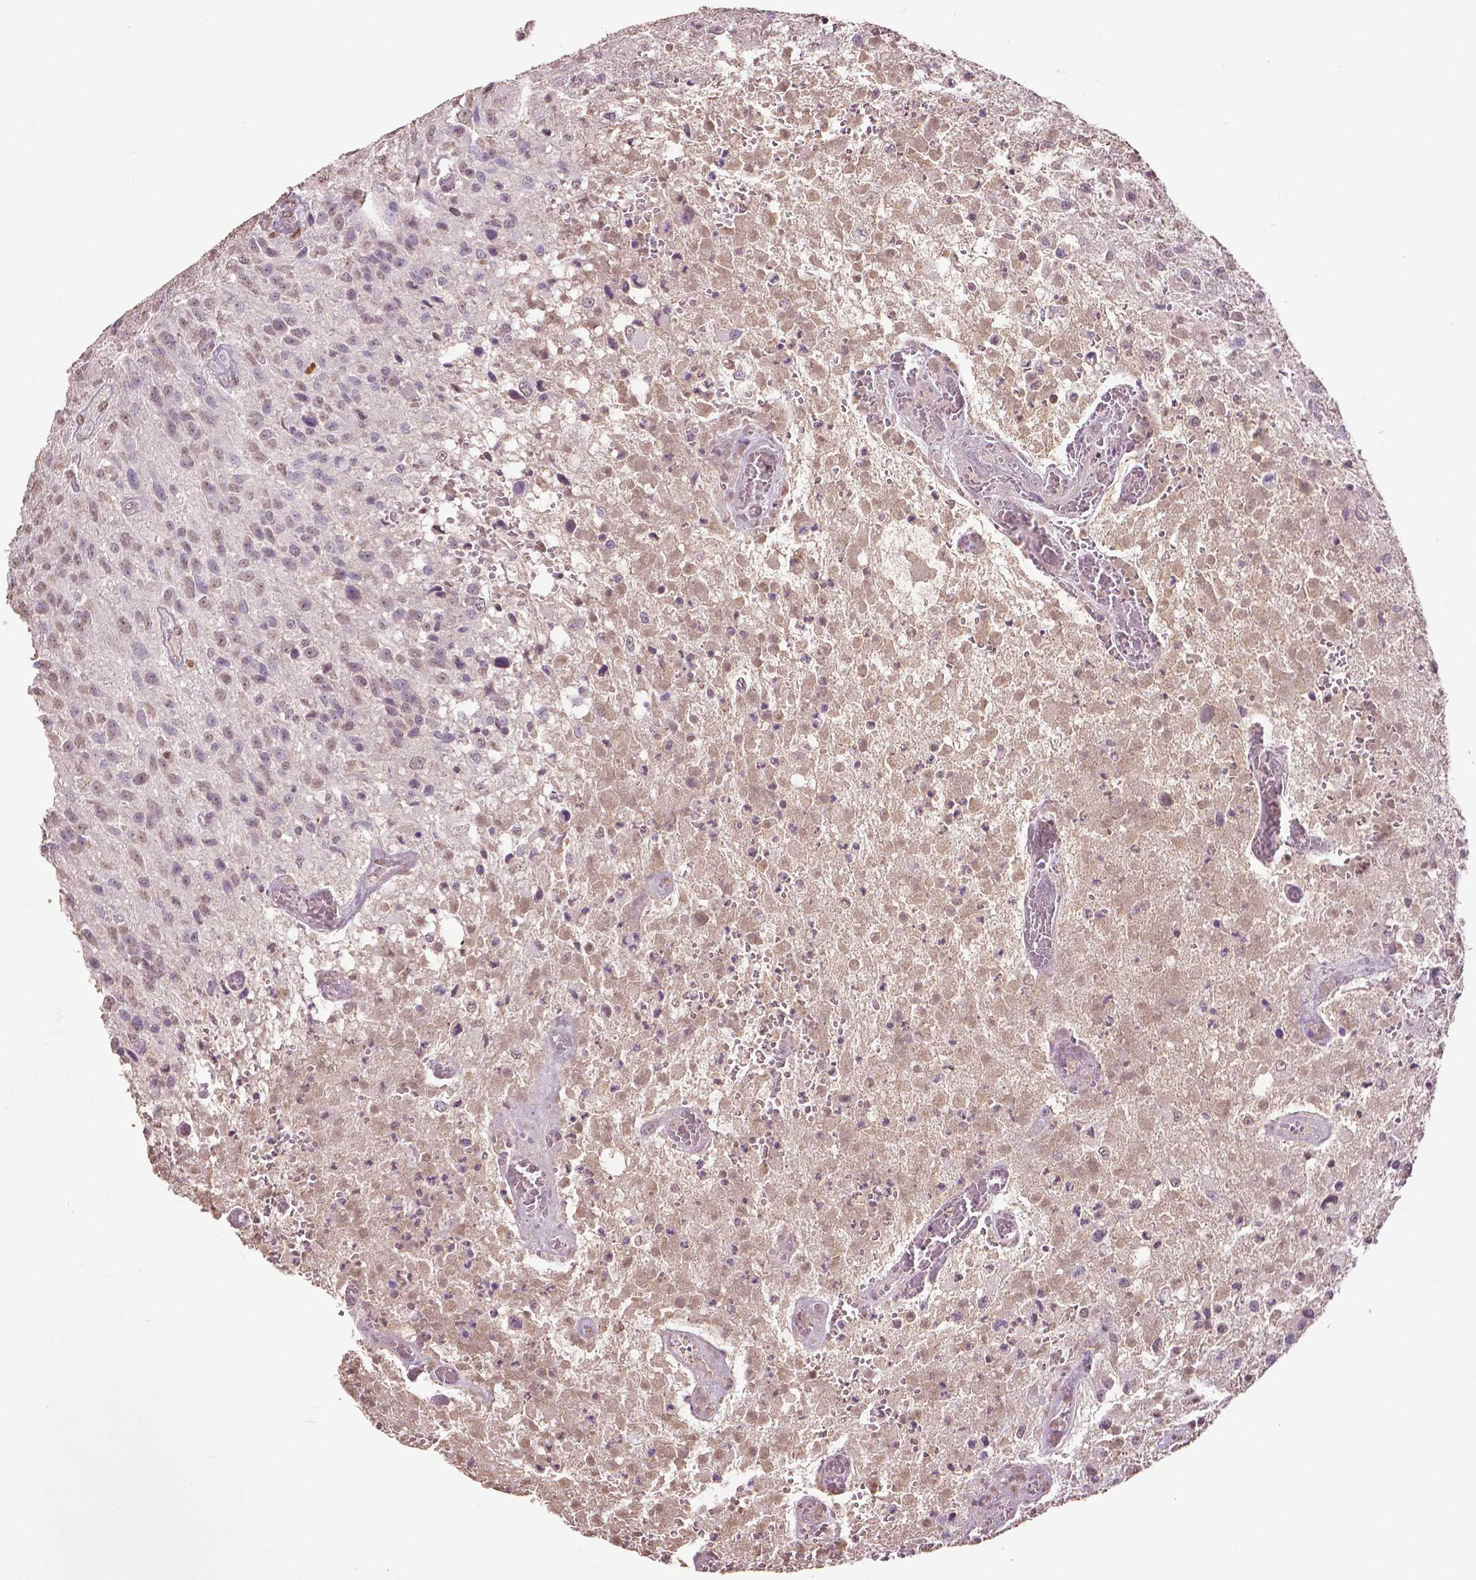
{"staining": {"intensity": "weak", "quantity": "<25%", "location": "nuclear"}, "tissue": "glioma", "cell_type": "Tumor cells", "image_type": "cancer", "snomed": [{"axis": "morphology", "description": "Glioma, malignant, Low grade"}, {"axis": "topography", "description": "Brain"}], "caption": "A photomicrograph of glioma stained for a protein shows no brown staining in tumor cells. Brightfield microscopy of immunohistochemistry (IHC) stained with DAB (3,3'-diaminobenzidine) (brown) and hematoxylin (blue), captured at high magnification.", "gene": "RUNX3", "patient": {"sex": "male", "age": 66}}